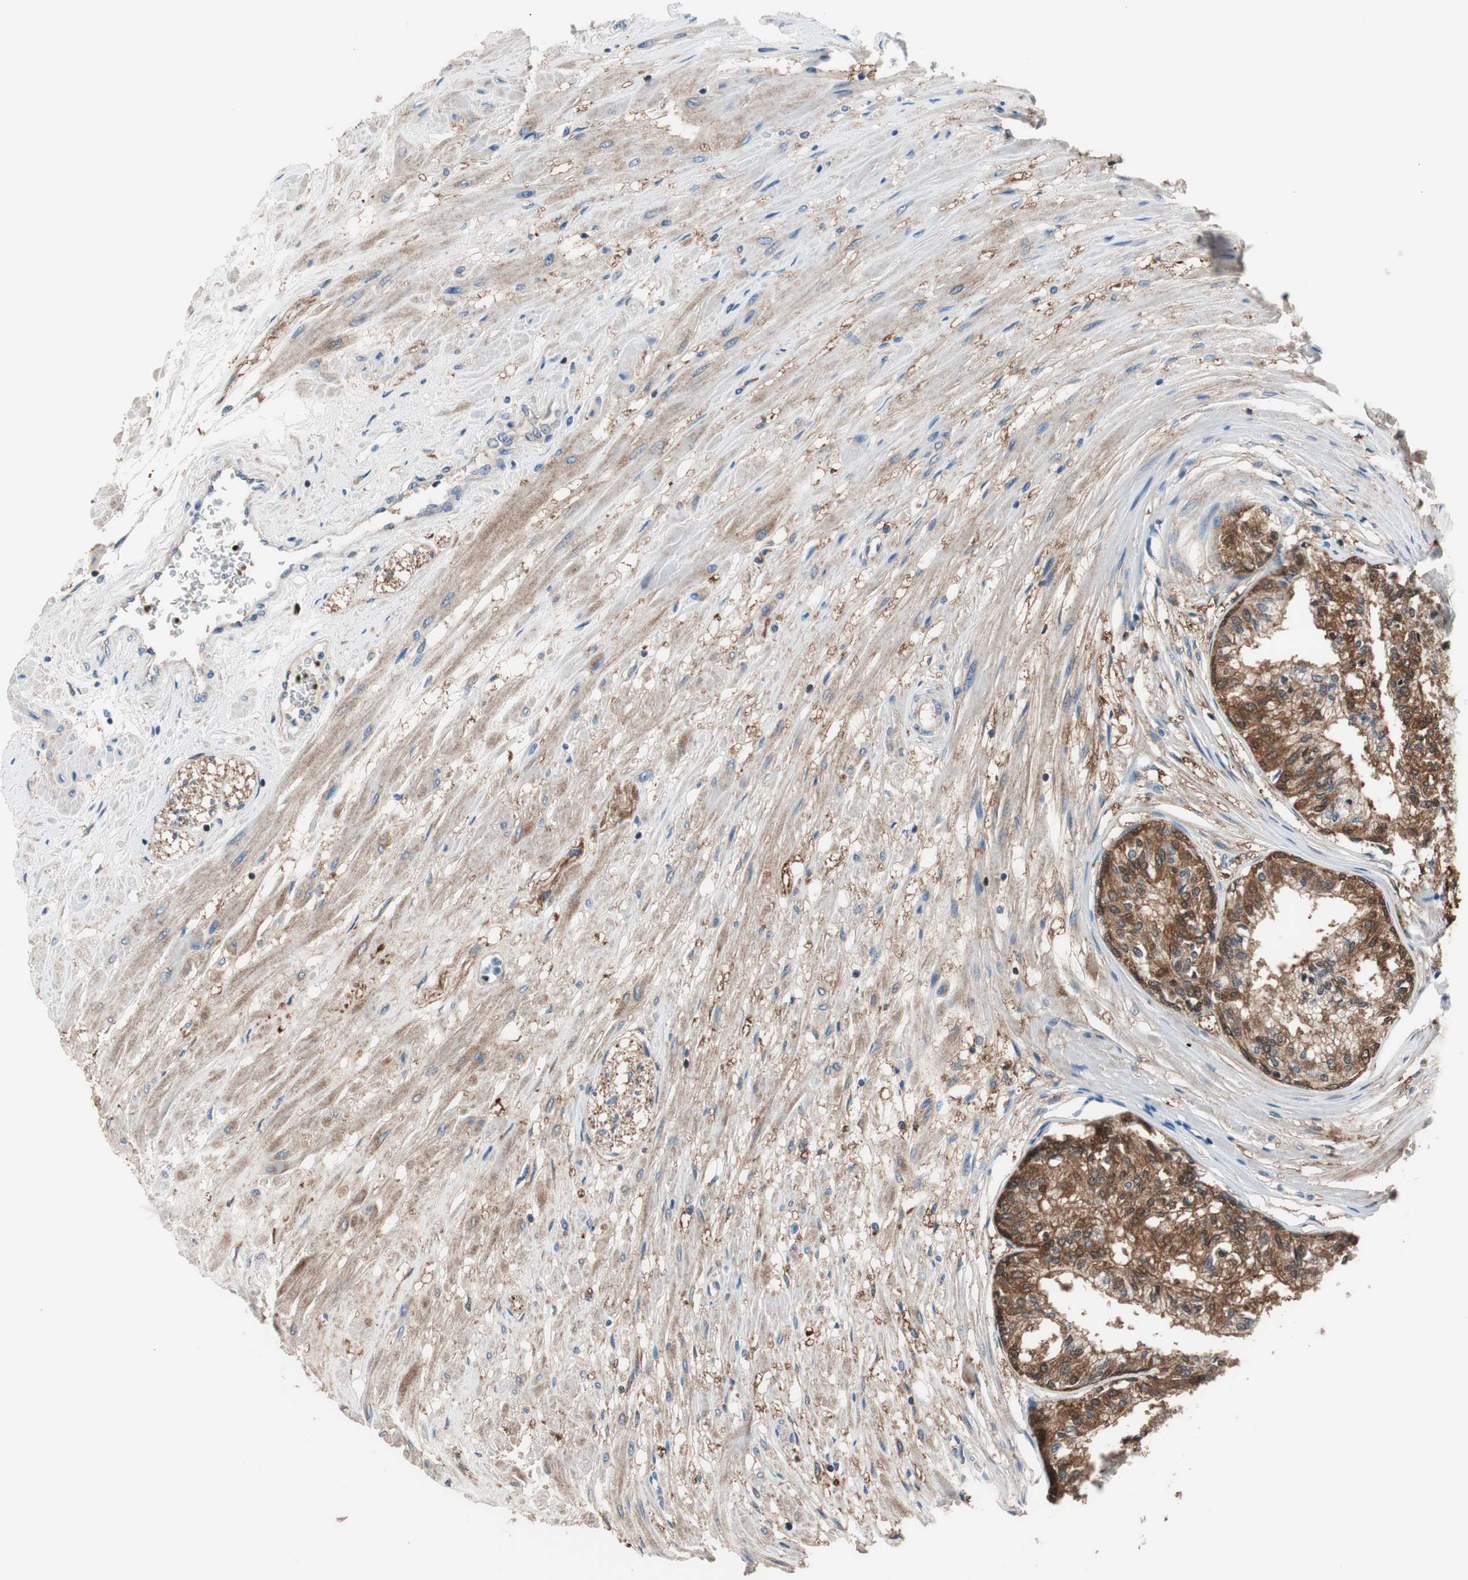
{"staining": {"intensity": "strong", "quantity": ">75%", "location": "cytoplasmic/membranous"}, "tissue": "prostate", "cell_type": "Glandular cells", "image_type": "normal", "snomed": [{"axis": "morphology", "description": "Normal tissue, NOS"}, {"axis": "topography", "description": "Prostate"}, {"axis": "topography", "description": "Seminal veicle"}], "caption": "Prostate stained with IHC exhibits strong cytoplasmic/membranous staining in approximately >75% of glandular cells.", "gene": "PRDX2", "patient": {"sex": "male", "age": 60}}